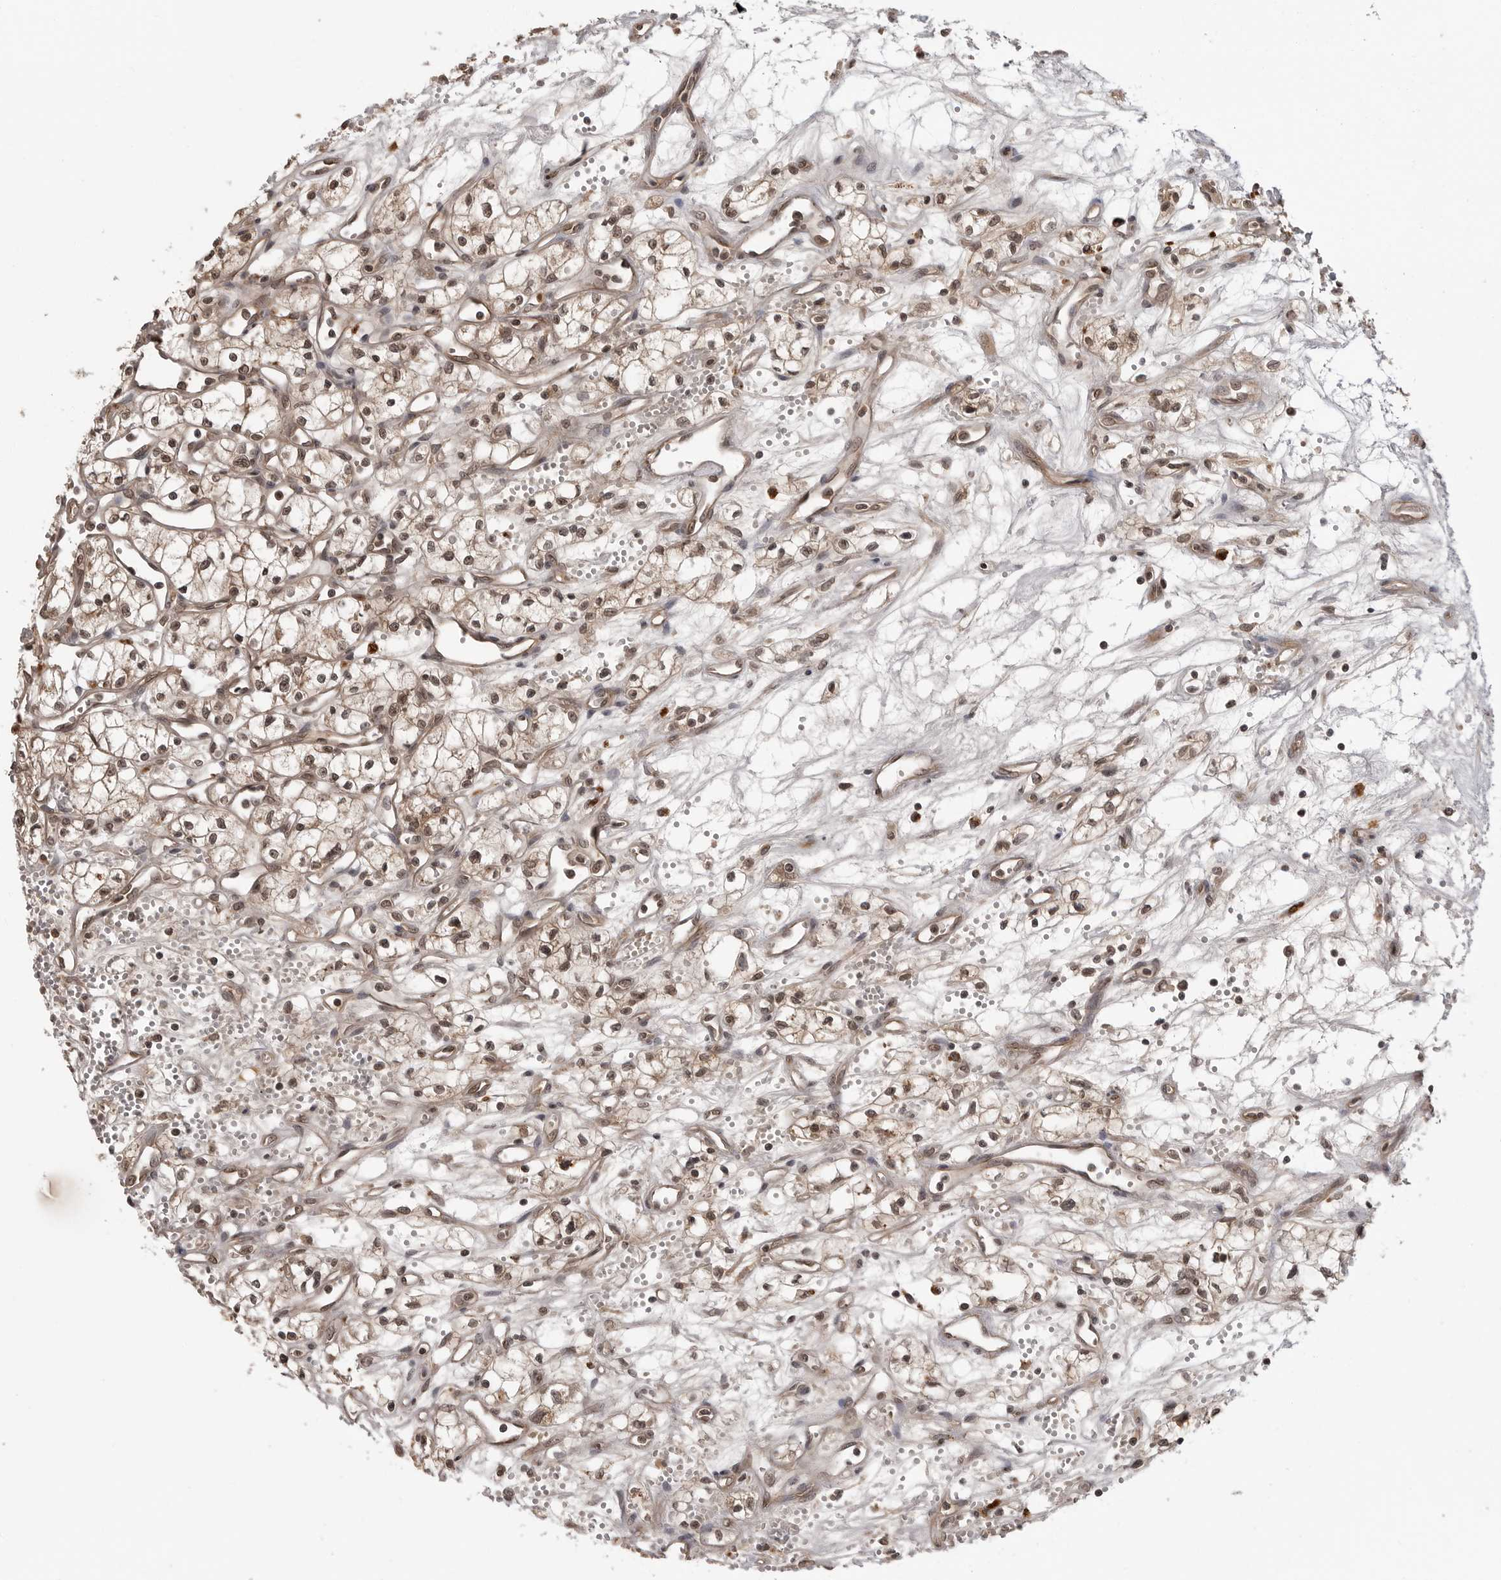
{"staining": {"intensity": "moderate", "quantity": ">75%", "location": "nuclear"}, "tissue": "renal cancer", "cell_type": "Tumor cells", "image_type": "cancer", "snomed": [{"axis": "morphology", "description": "Adenocarcinoma, NOS"}, {"axis": "topography", "description": "Kidney"}], "caption": "Renal cancer stained with DAB (3,3'-diaminobenzidine) immunohistochemistry demonstrates medium levels of moderate nuclear expression in about >75% of tumor cells.", "gene": "IL24", "patient": {"sex": "male", "age": 59}}